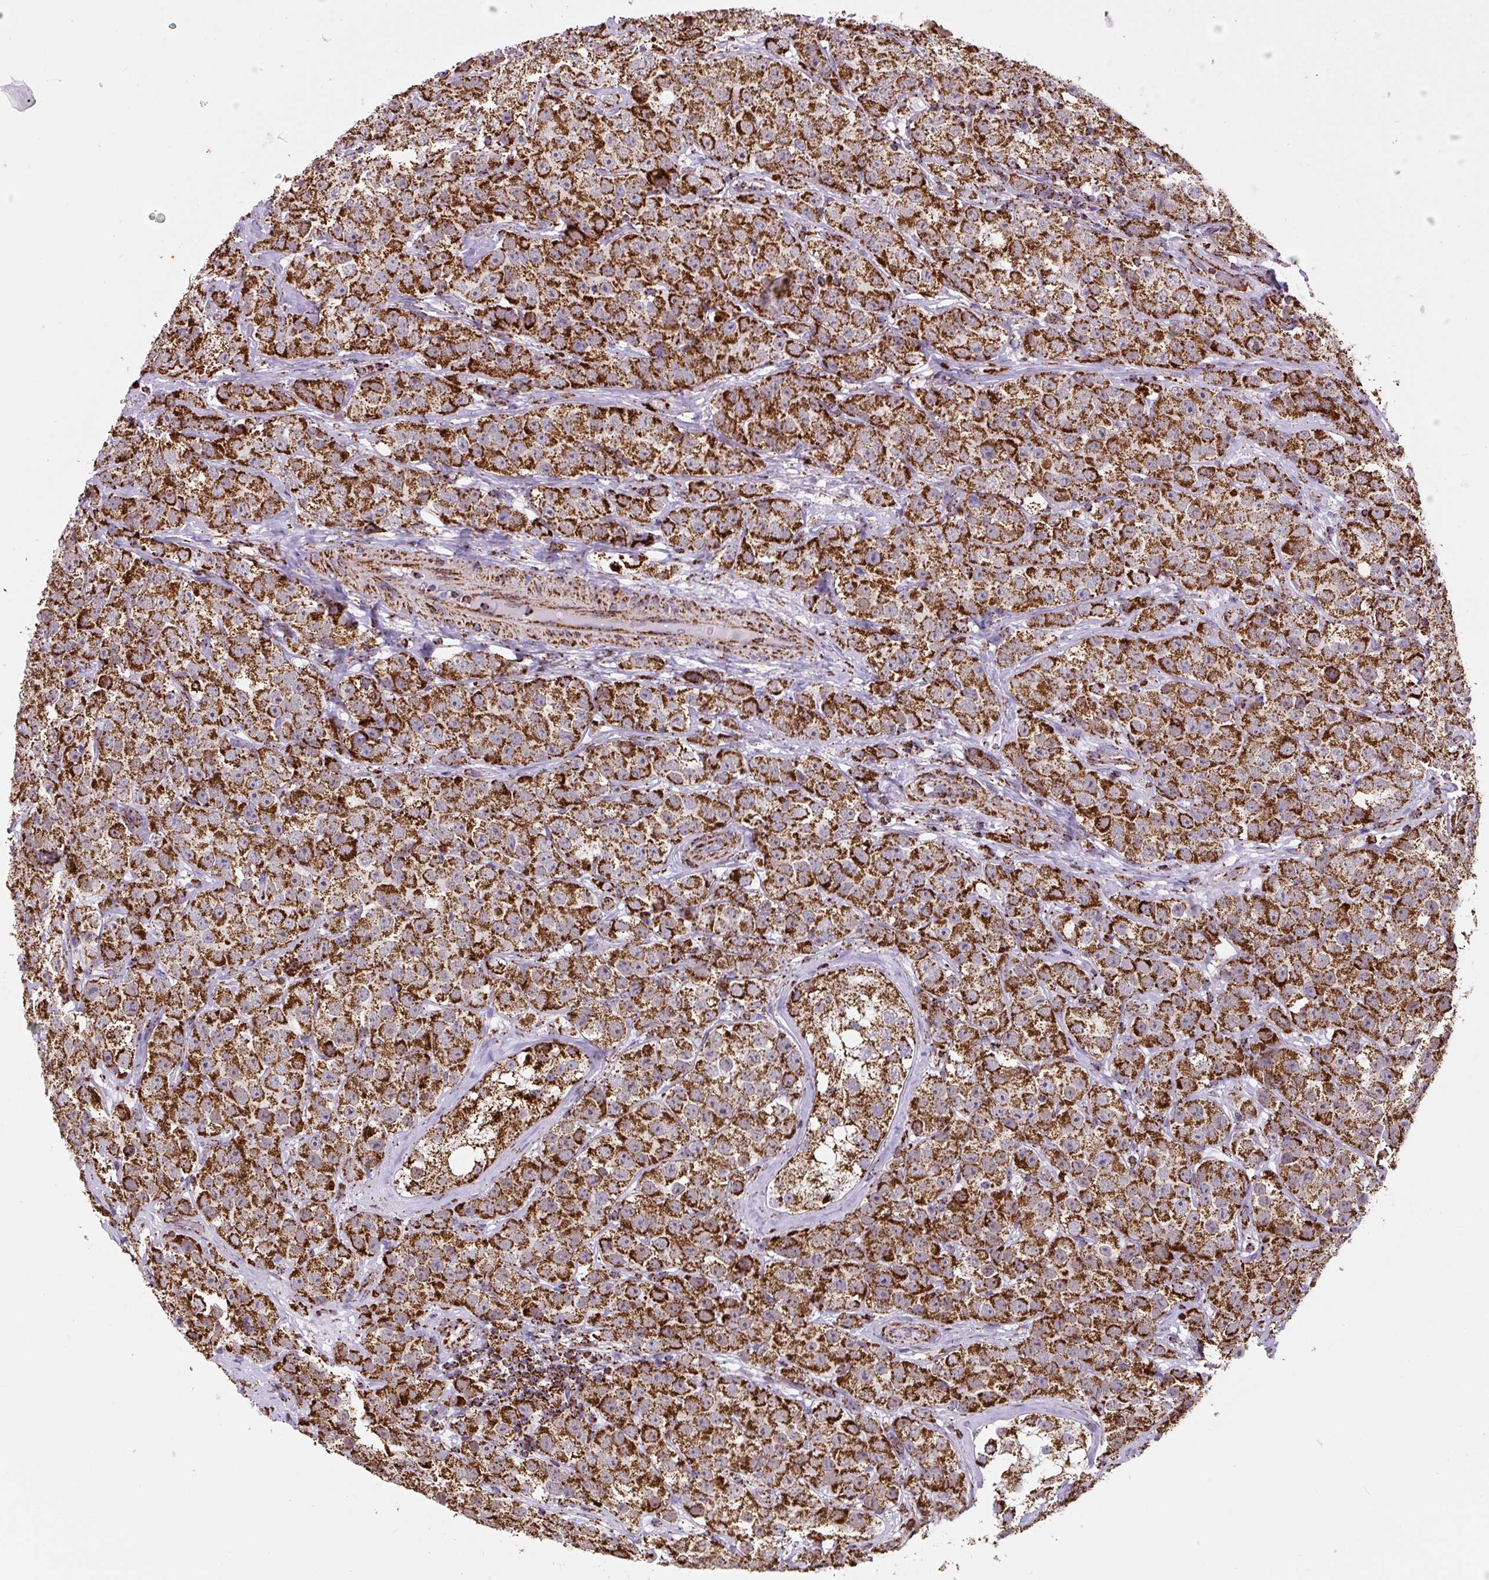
{"staining": {"intensity": "strong", "quantity": ">75%", "location": "cytoplasmic/membranous"}, "tissue": "testis cancer", "cell_type": "Tumor cells", "image_type": "cancer", "snomed": [{"axis": "morphology", "description": "Seminoma, NOS"}, {"axis": "topography", "description": "Testis"}], "caption": "Protein expression analysis of human testis cancer (seminoma) reveals strong cytoplasmic/membranous expression in approximately >75% of tumor cells.", "gene": "ATP5F1A", "patient": {"sex": "male", "age": 28}}